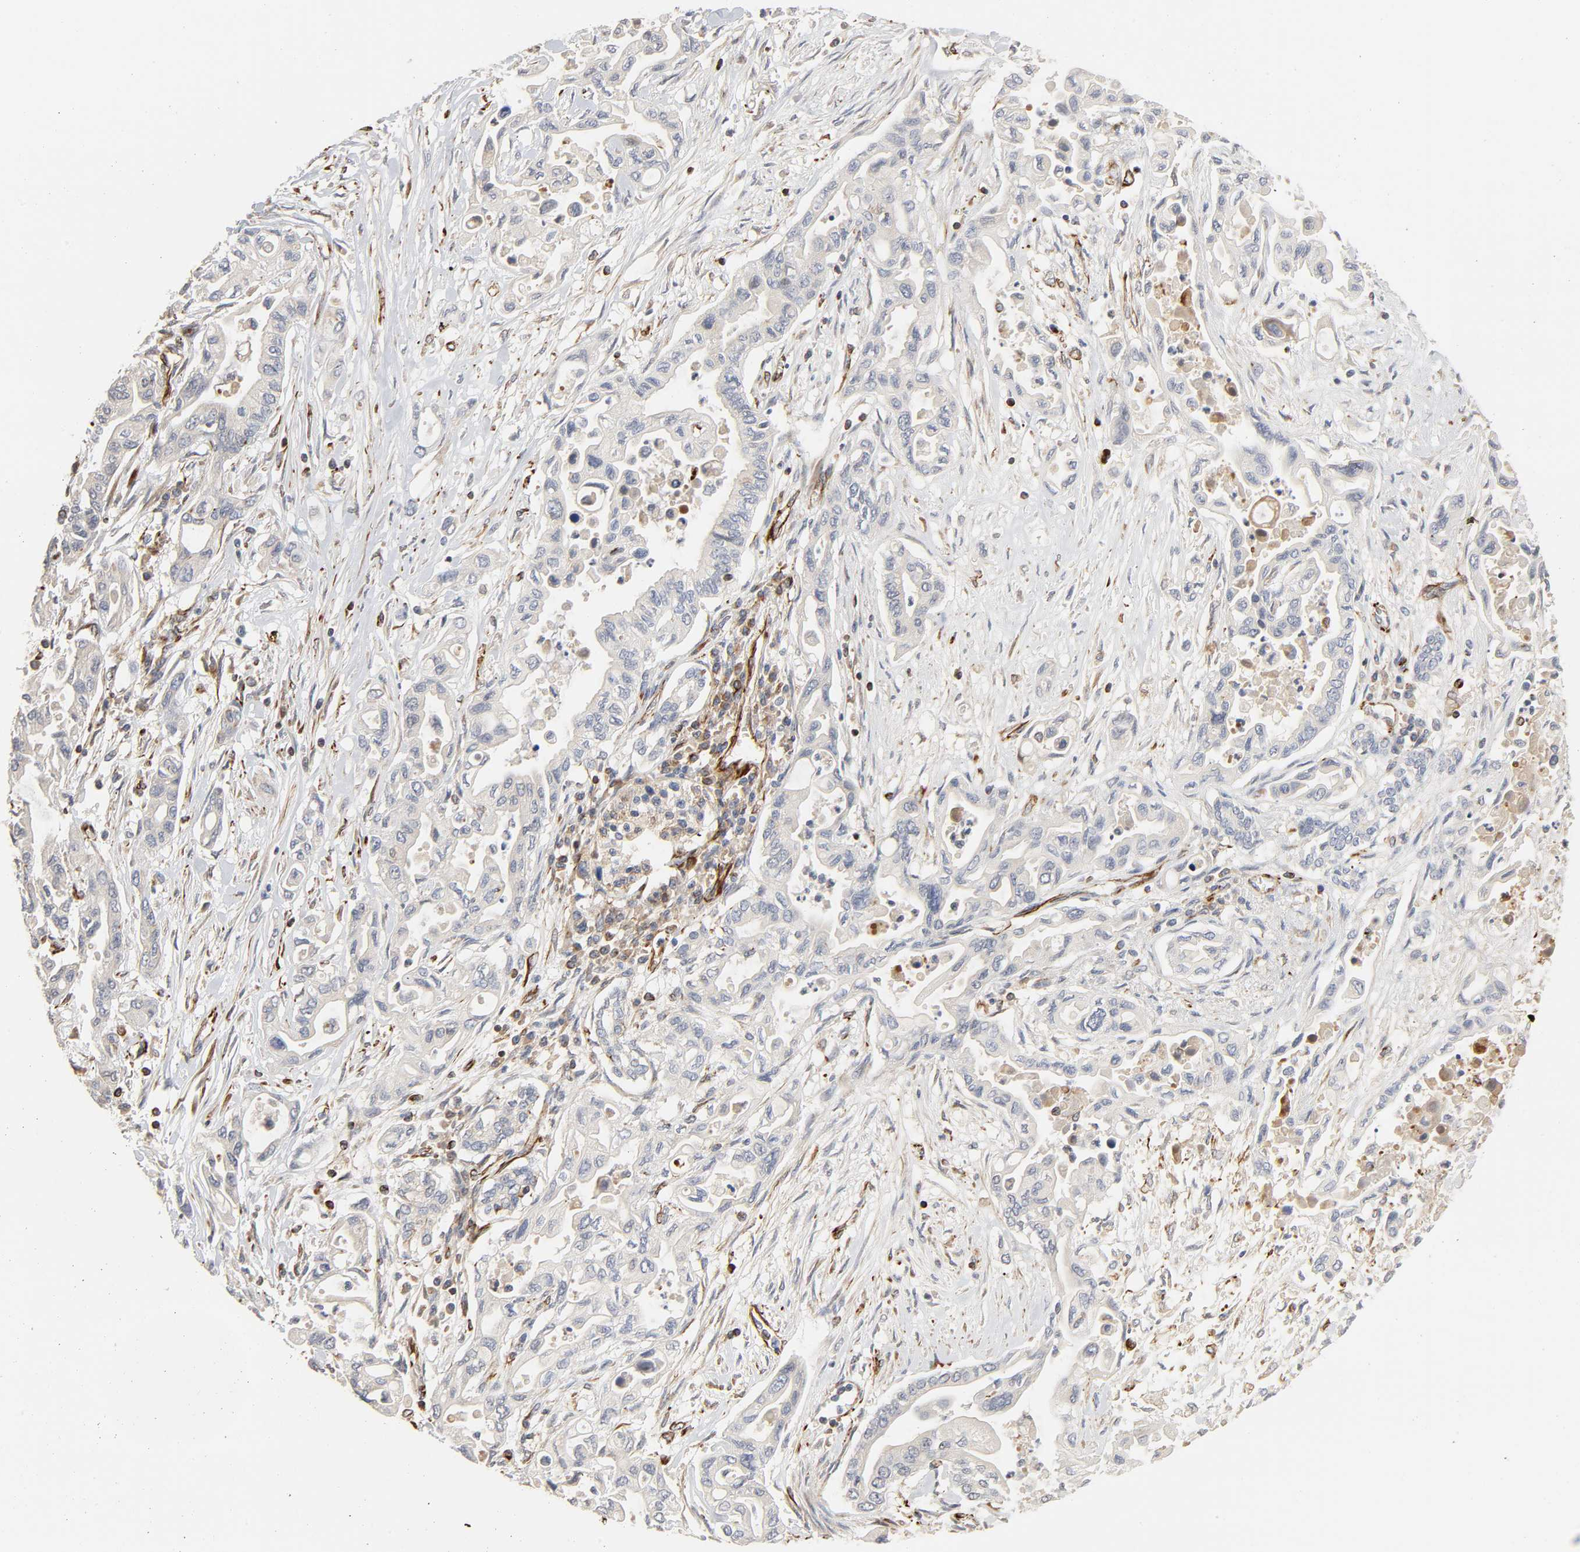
{"staining": {"intensity": "negative", "quantity": "none", "location": "none"}, "tissue": "pancreatic cancer", "cell_type": "Tumor cells", "image_type": "cancer", "snomed": [{"axis": "morphology", "description": "Adenocarcinoma, NOS"}, {"axis": "topography", "description": "Pancreas"}], "caption": "IHC of pancreatic adenocarcinoma displays no positivity in tumor cells.", "gene": "FAM118A", "patient": {"sex": "female", "age": 57}}